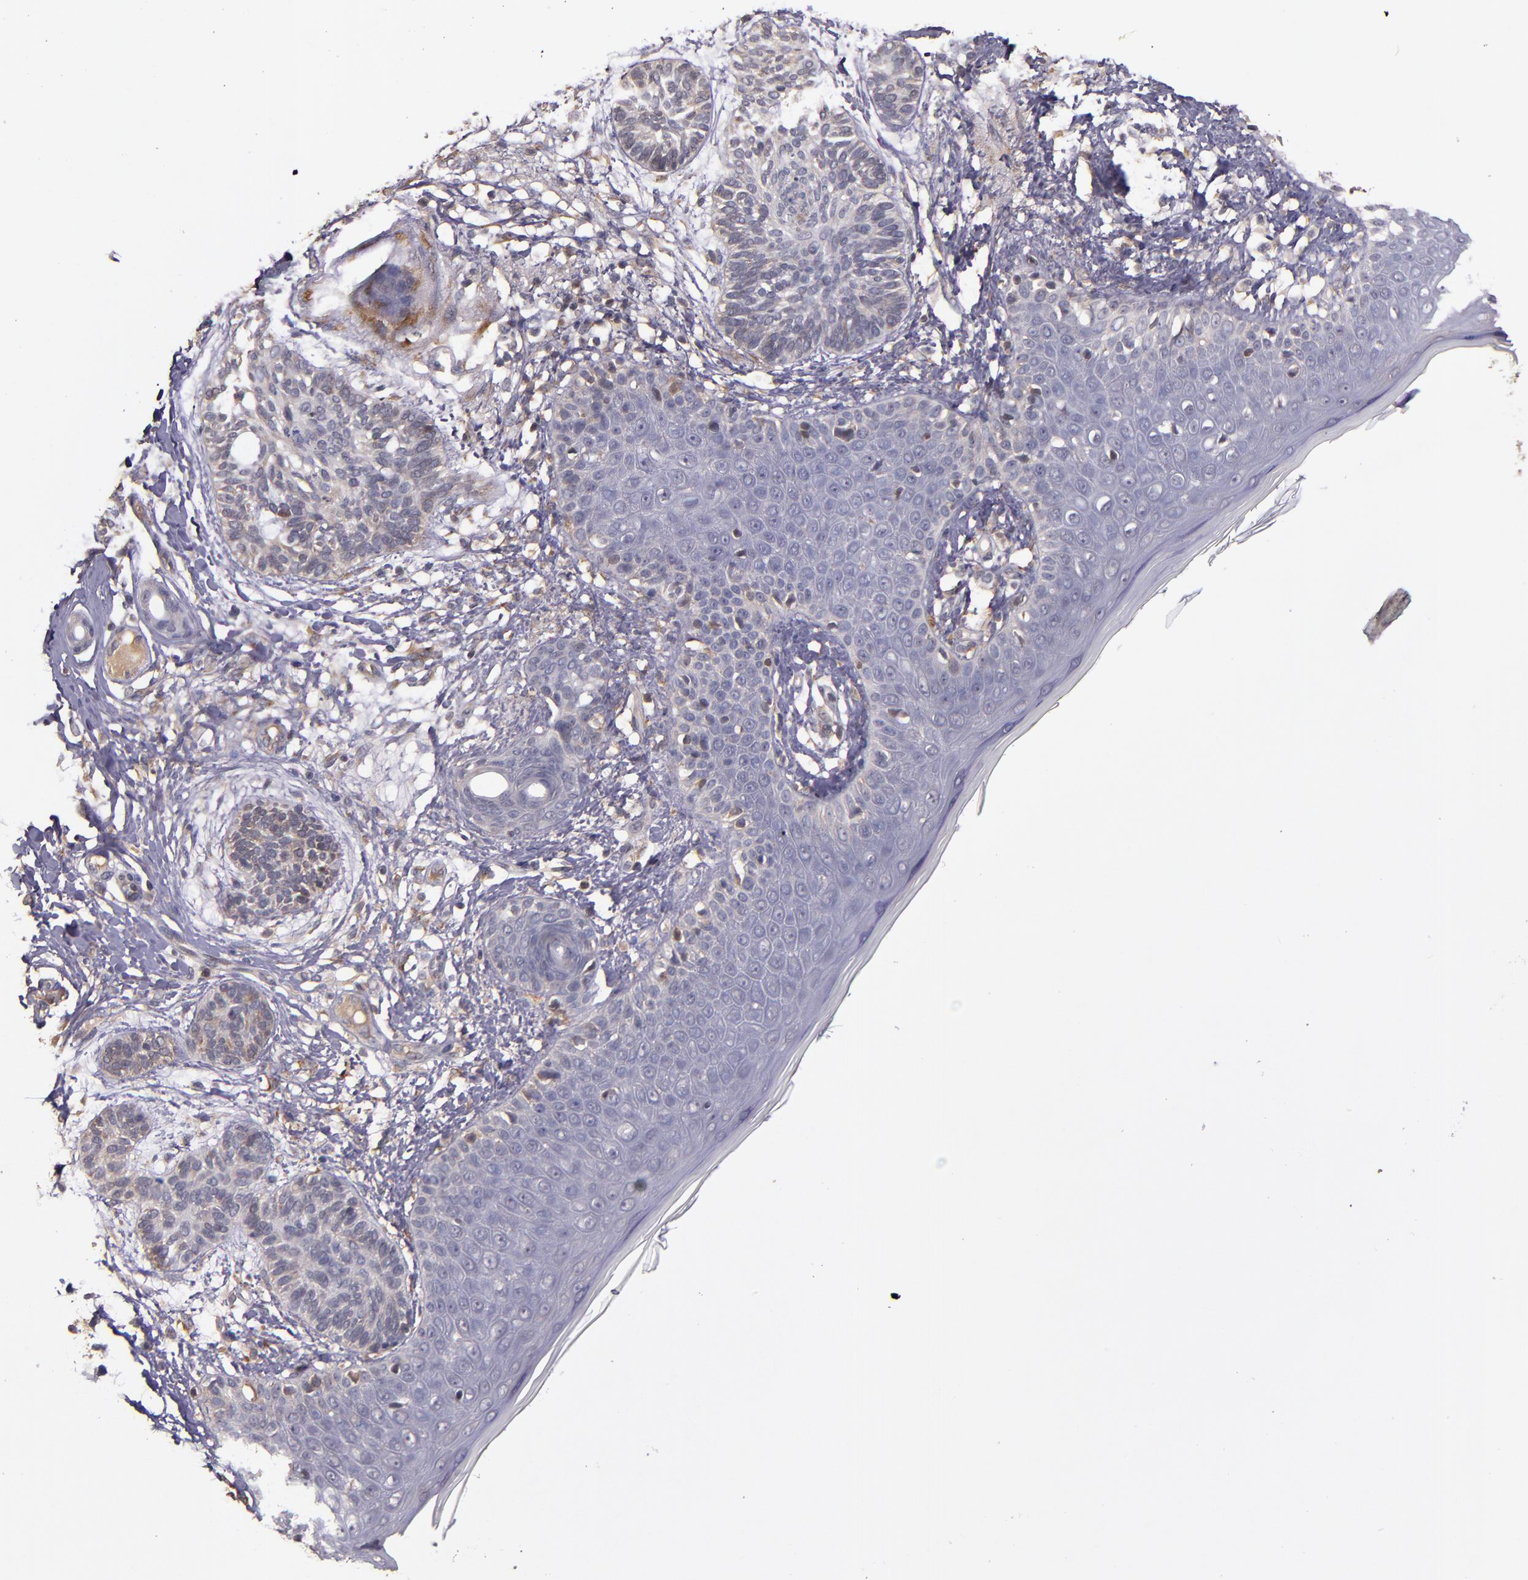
{"staining": {"intensity": "weak", "quantity": ">75%", "location": "cytoplasmic/membranous"}, "tissue": "skin cancer", "cell_type": "Tumor cells", "image_type": "cancer", "snomed": [{"axis": "morphology", "description": "Normal tissue, NOS"}, {"axis": "morphology", "description": "Basal cell carcinoma"}, {"axis": "topography", "description": "Skin"}], "caption": "A brown stain highlights weak cytoplasmic/membranous staining of a protein in human skin basal cell carcinoma tumor cells.", "gene": "PRAF2", "patient": {"sex": "male", "age": 63}}